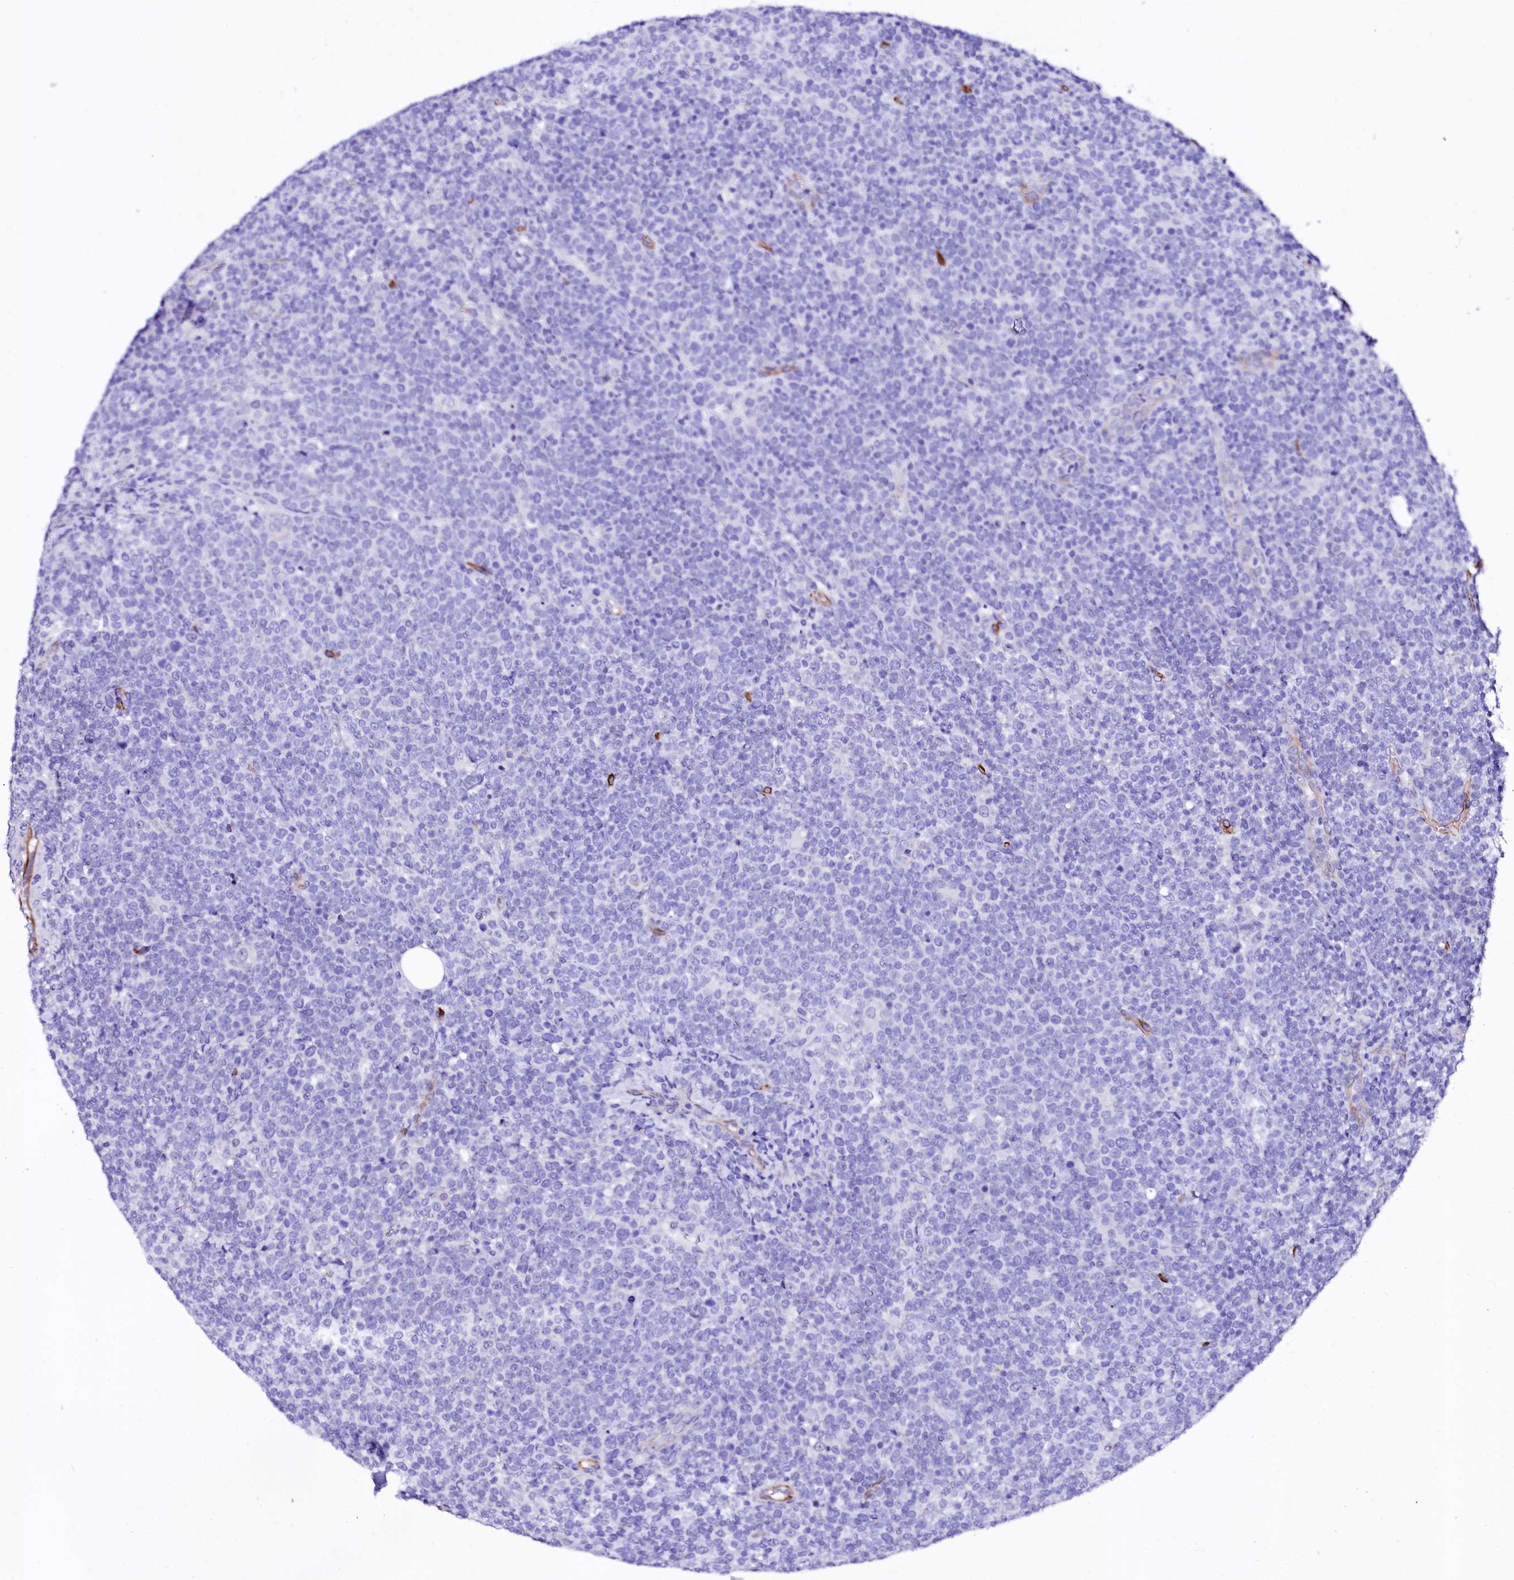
{"staining": {"intensity": "negative", "quantity": "none", "location": "none"}, "tissue": "lymphoma", "cell_type": "Tumor cells", "image_type": "cancer", "snomed": [{"axis": "morphology", "description": "Malignant lymphoma, non-Hodgkin's type, High grade"}, {"axis": "topography", "description": "Lymph node"}], "caption": "Lymphoma was stained to show a protein in brown. There is no significant expression in tumor cells.", "gene": "SFR1", "patient": {"sex": "male", "age": 61}}